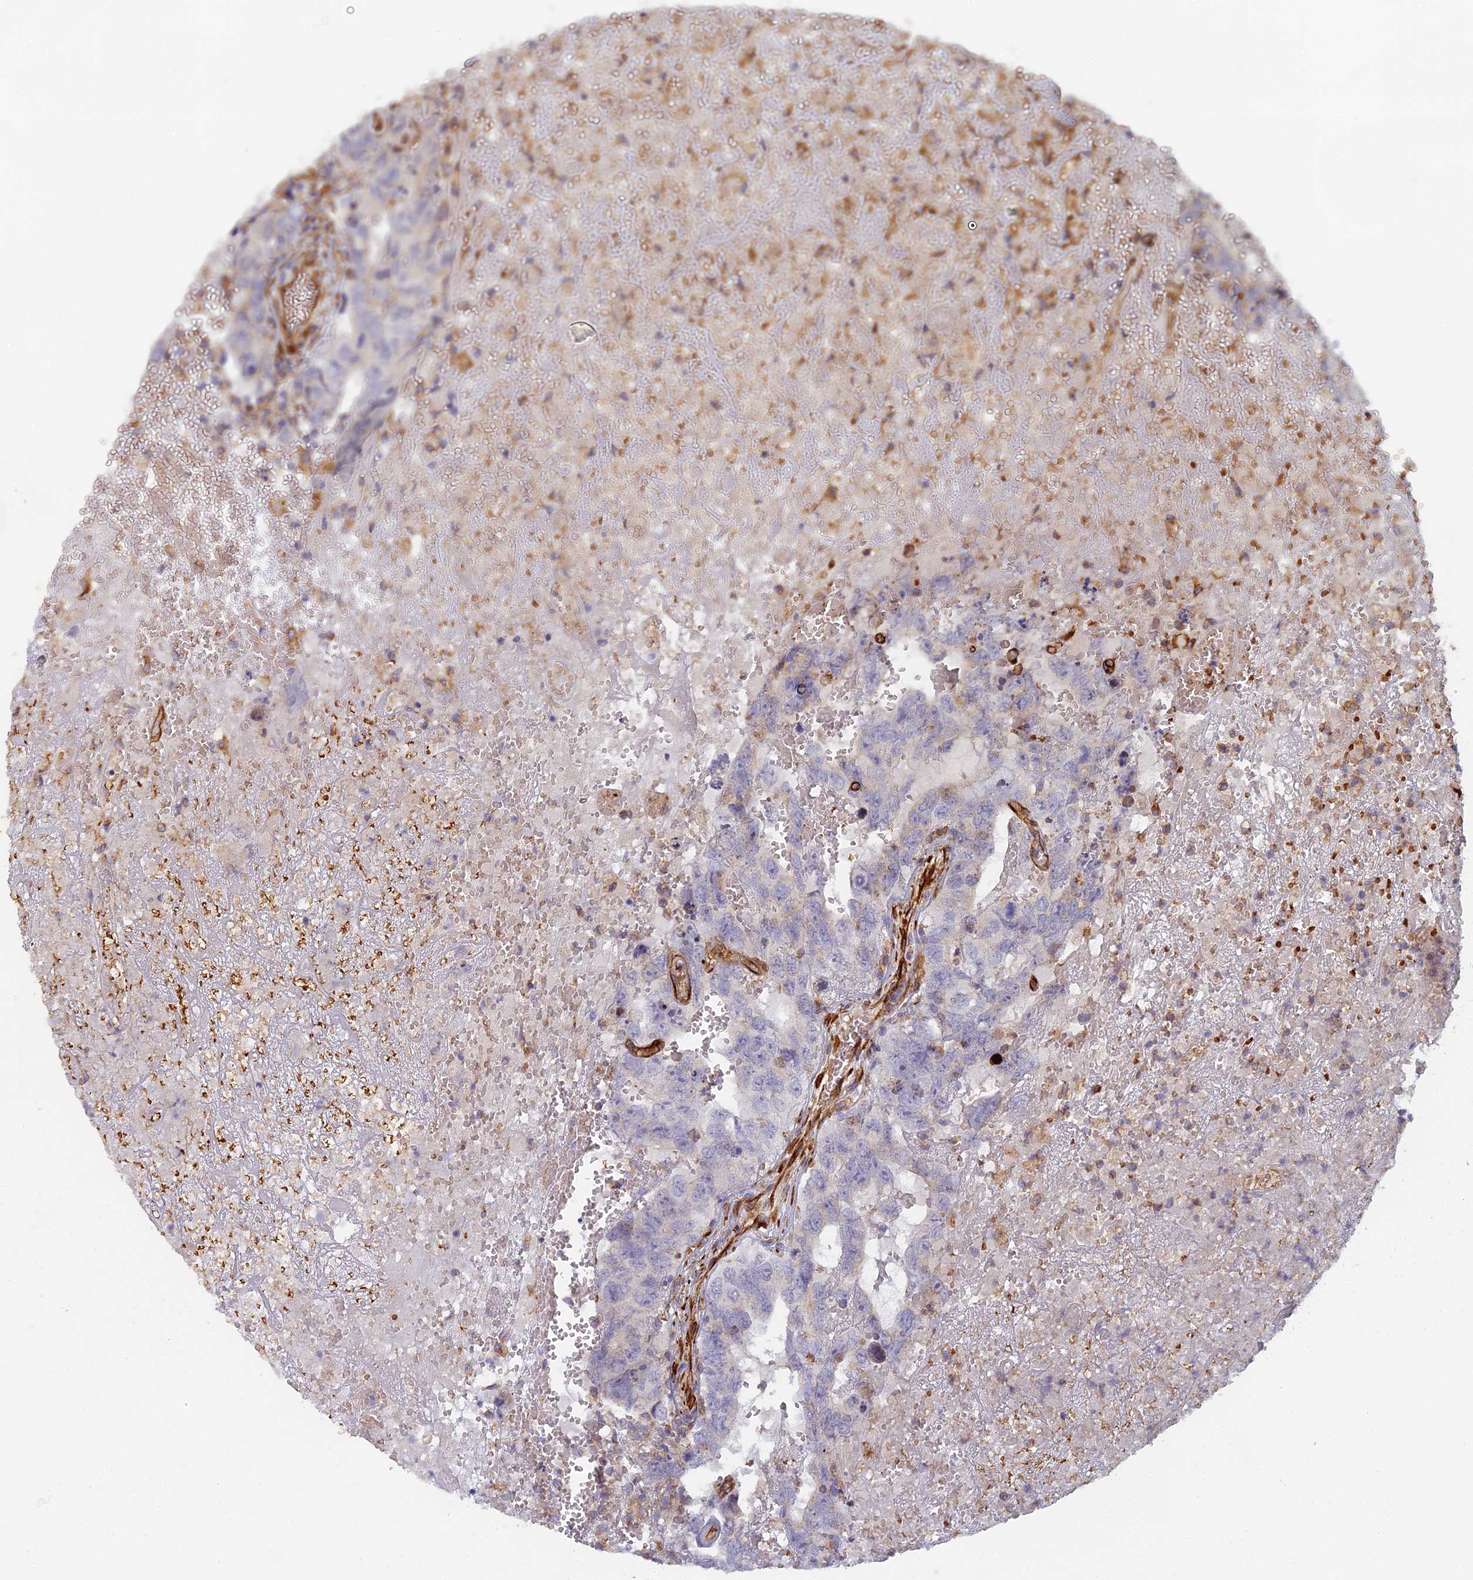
{"staining": {"intensity": "moderate", "quantity": "<25%", "location": "cytoplasmic/membranous"}, "tissue": "testis cancer", "cell_type": "Tumor cells", "image_type": "cancer", "snomed": [{"axis": "morphology", "description": "Carcinoma, Embryonal, NOS"}, {"axis": "topography", "description": "Testis"}], "caption": "Moderate cytoplasmic/membranous protein positivity is present in approximately <25% of tumor cells in testis cancer. The staining was performed using DAB to visualize the protein expression in brown, while the nuclei were stained in blue with hematoxylin (Magnification: 20x).", "gene": "ABCB10", "patient": {"sex": "male", "age": 45}}